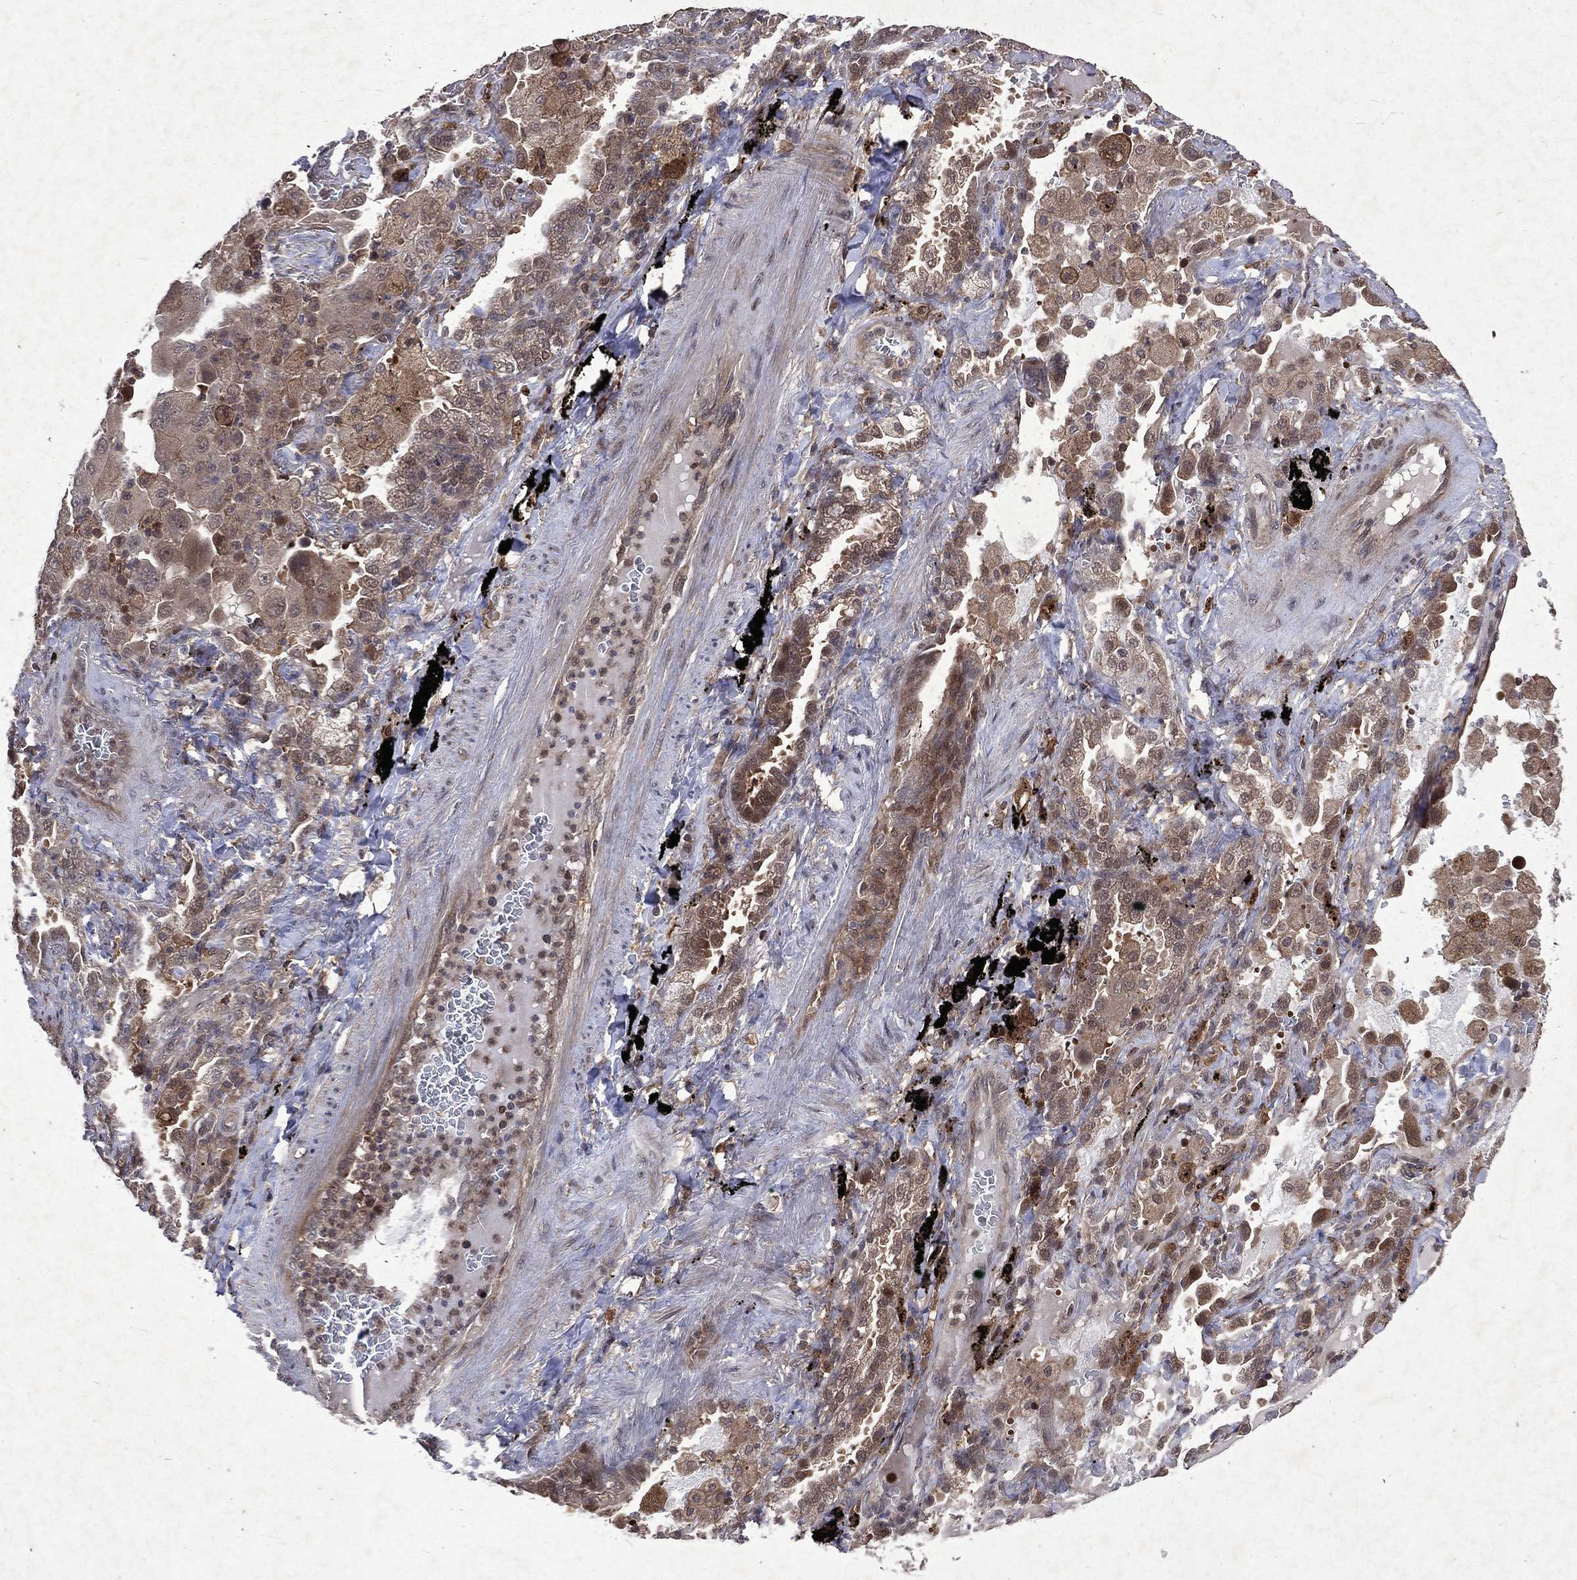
{"staining": {"intensity": "weak", "quantity": "25%-75%", "location": "cytoplasmic/membranous"}, "tissue": "lung cancer", "cell_type": "Tumor cells", "image_type": "cancer", "snomed": [{"axis": "morphology", "description": "Adenocarcinoma, NOS"}, {"axis": "topography", "description": "Lung"}], "caption": "This image shows immunohistochemistry (IHC) staining of human lung cancer, with low weak cytoplasmic/membranous staining in approximately 25%-75% of tumor cells.", "gene": "MTAP", "patient": {"sex": "female", "age": 61}}